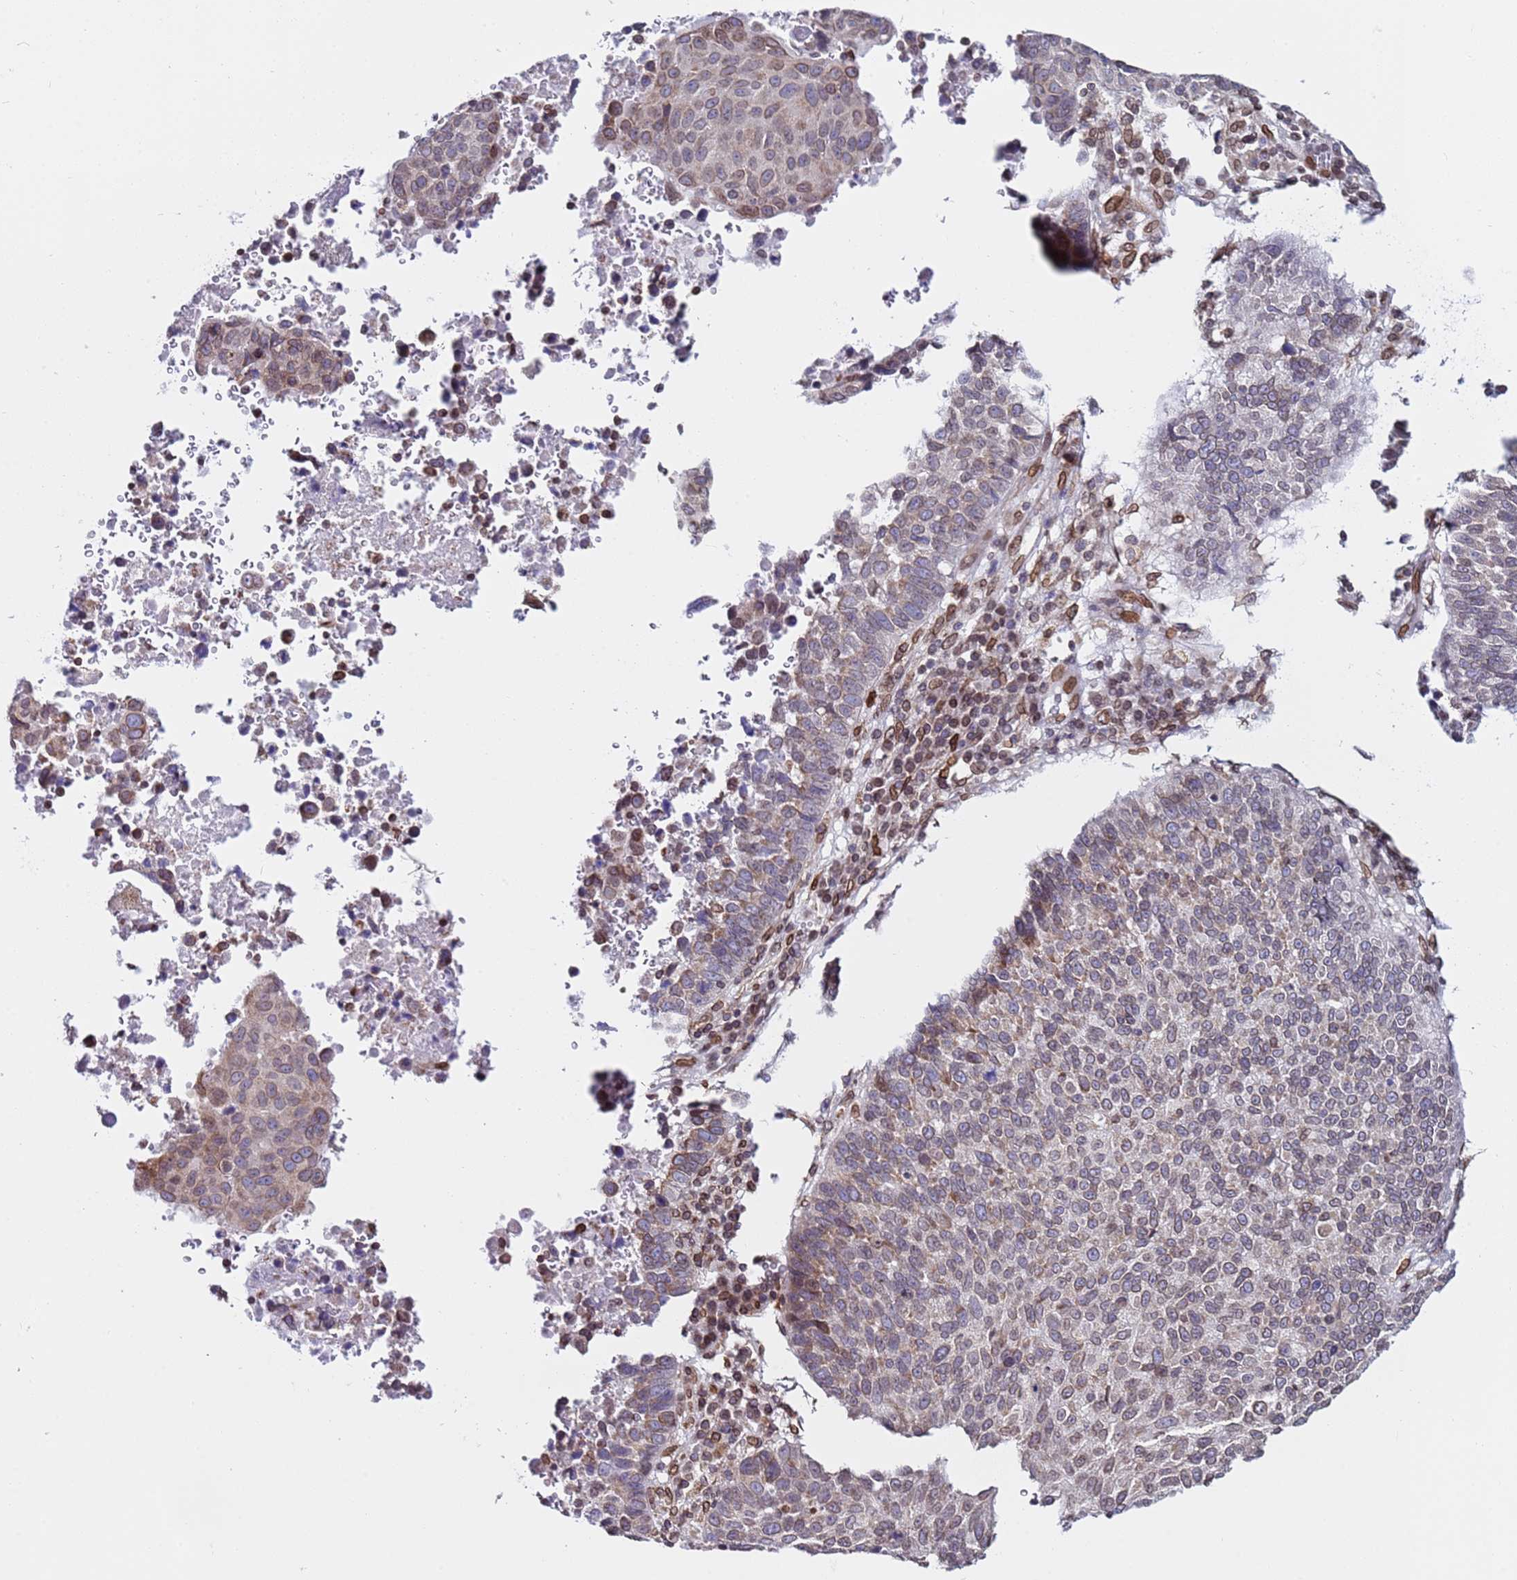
{"staining": {"intensity": "weak", "quantity": "25%-75%", "location": "cytoplasmic/membranous,nuclear"}, "tissue": "lung cancer", "cell_type": "Tumor cells", "image_type": "cancer", "snomed": [{"axis": "morphology", "description": "Squamous cell carcinoma, NOS"}, {"axis": "topography", "description": "Lung"}], "caption": "Protein staining displays weak cytoplasmic/membranous and nuclear expression in approximately 25%-75% of tumor cells in squamous cell carcinoma (lung).", "gene": "TOR1AIP1", "patient": {"sex": "male", "age": 73}}